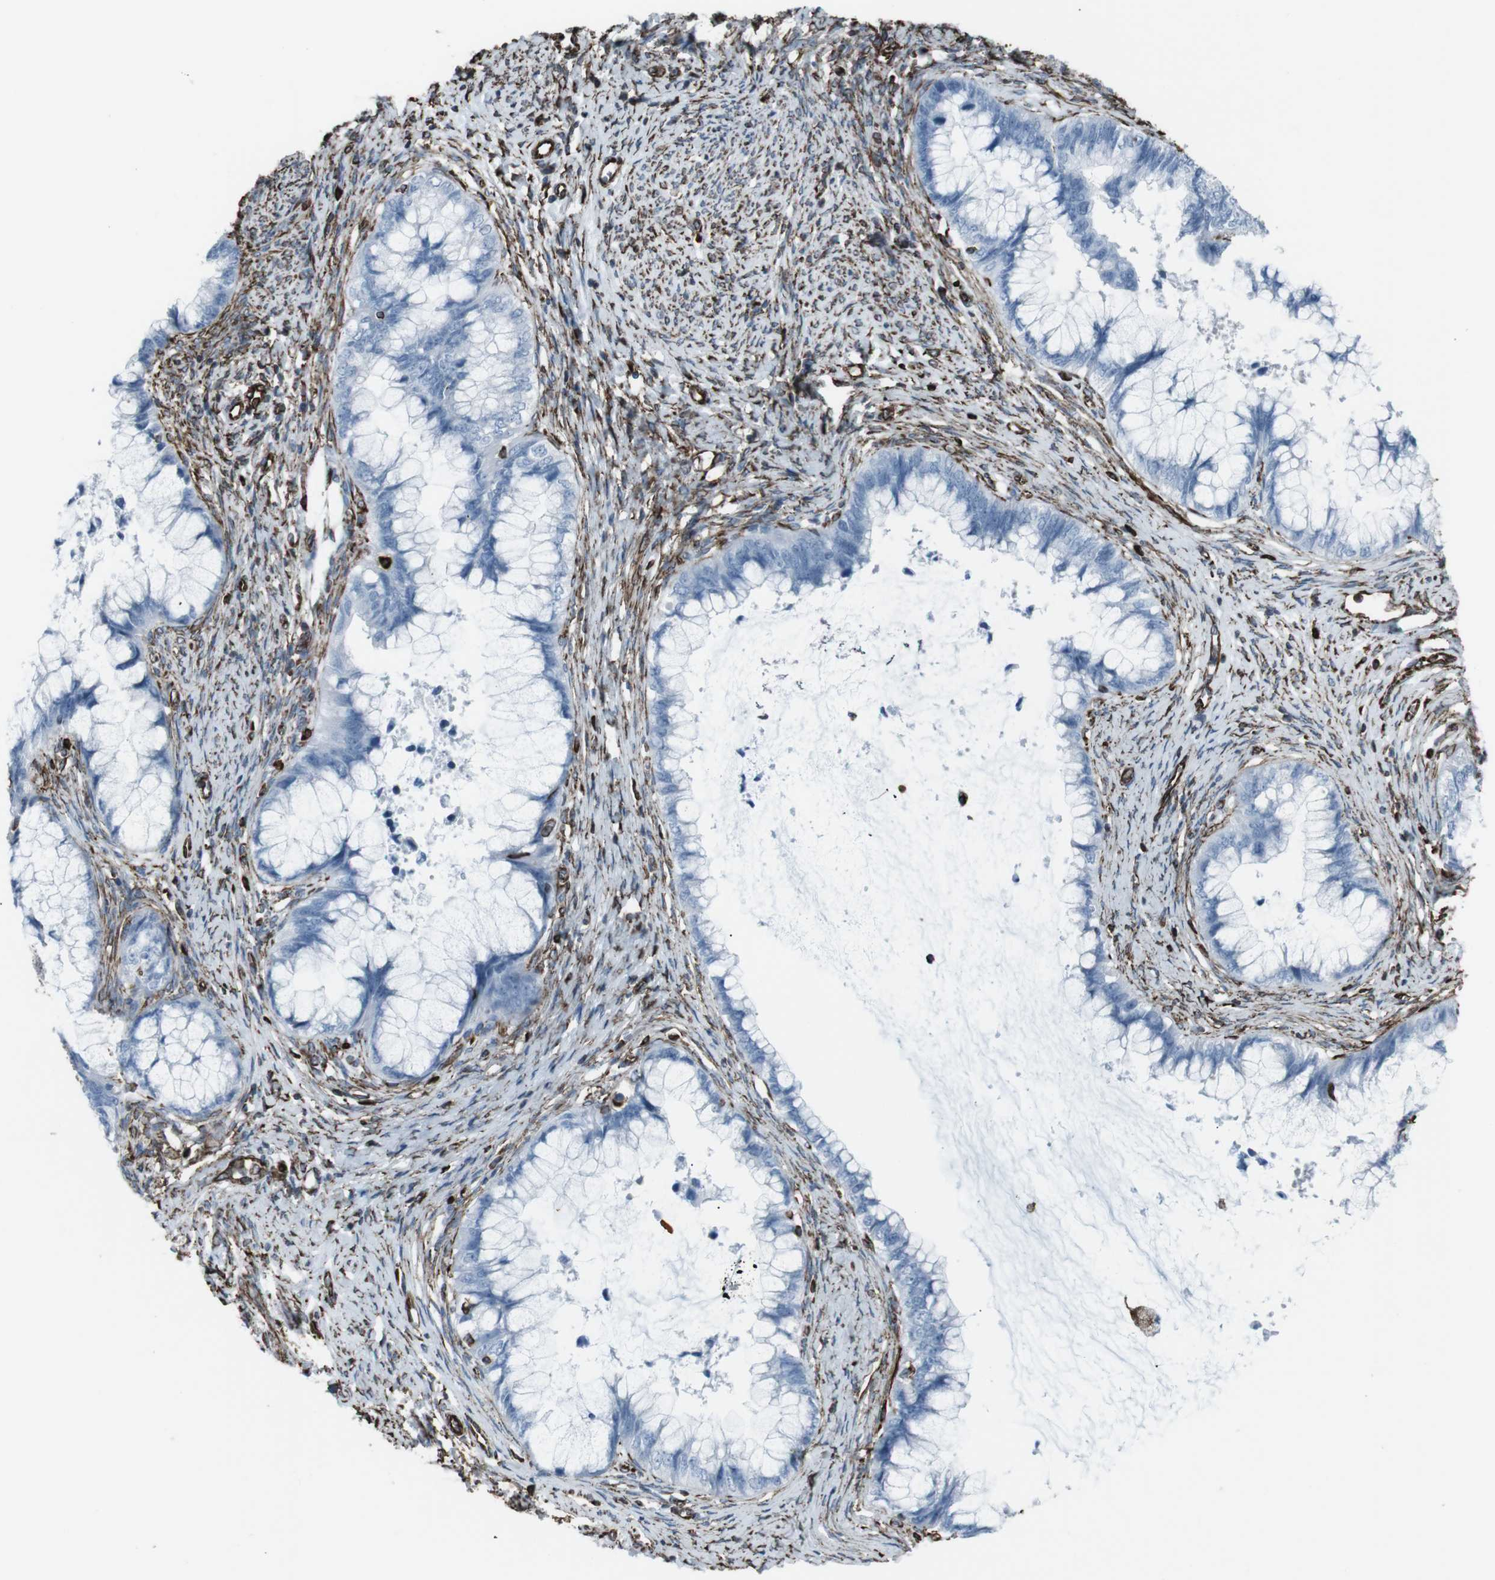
{"staining": {"intensity": "negative", "quantity": "none", "location": "none"}, "tissue": "cervical cancer", "cell_type": "Tumor cells", "image_type": "cancer", "snomed": [{"axis": "morphology", "description": "Adenocarcinoma, NOS"}, {"axis": "topography", "description": "Cervix"}], "caption": "Immunohistochemistry histopathology image of human cervical cancer stained for a protein (brown), which exhibits no positivity in tumor cells. The staining is performed using DAB brown chromogen with nuclei counter-stained in using hematoxylin.", "gene": "ZDHHC6", "patient": {"sex": "female", "age": 44}}